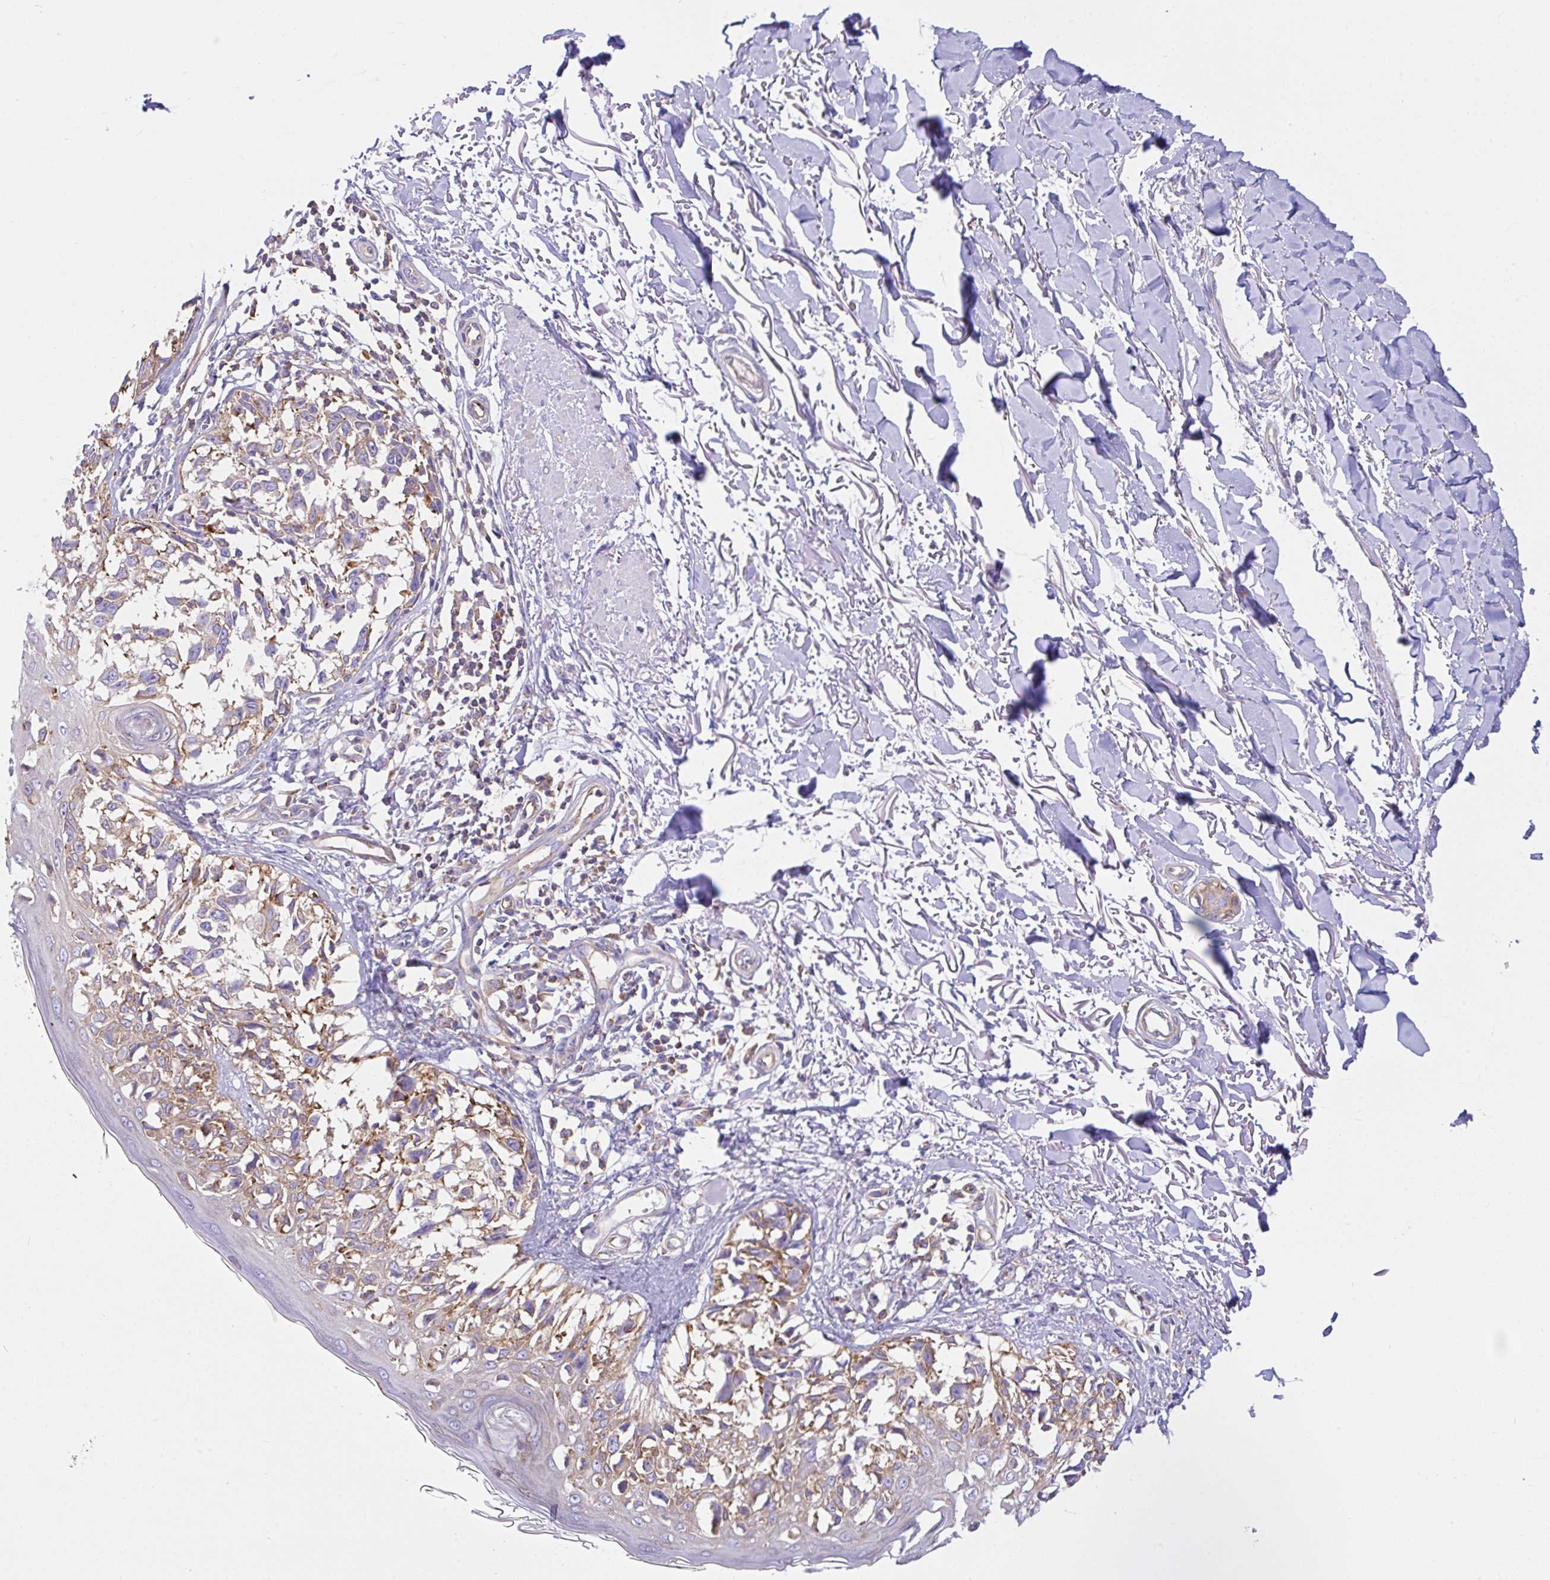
{"staining": {"intensity": "moderate", "quantity": "25%-75%", "location": "cytoplasmic/membranous"}, "tissue": "melanoma", "cell_type": "Tumor cells", "image_type": "cancer", "snomed": [{"axis": "morphology", "description": "Malignant melanoma, NOS"}, {"axis": "topography", "description": "Skin"}], "caption": "Immunohistochemistry (IHC) histopathology image of human melanoma stained for a protein (brown), which reveals medium levels of moderate cytoplasmic/membranous positivity in approximately 25%-75% of tumor cells.", "gene": "GFPT2", "patient": {"sex": "male", "age": 73}}